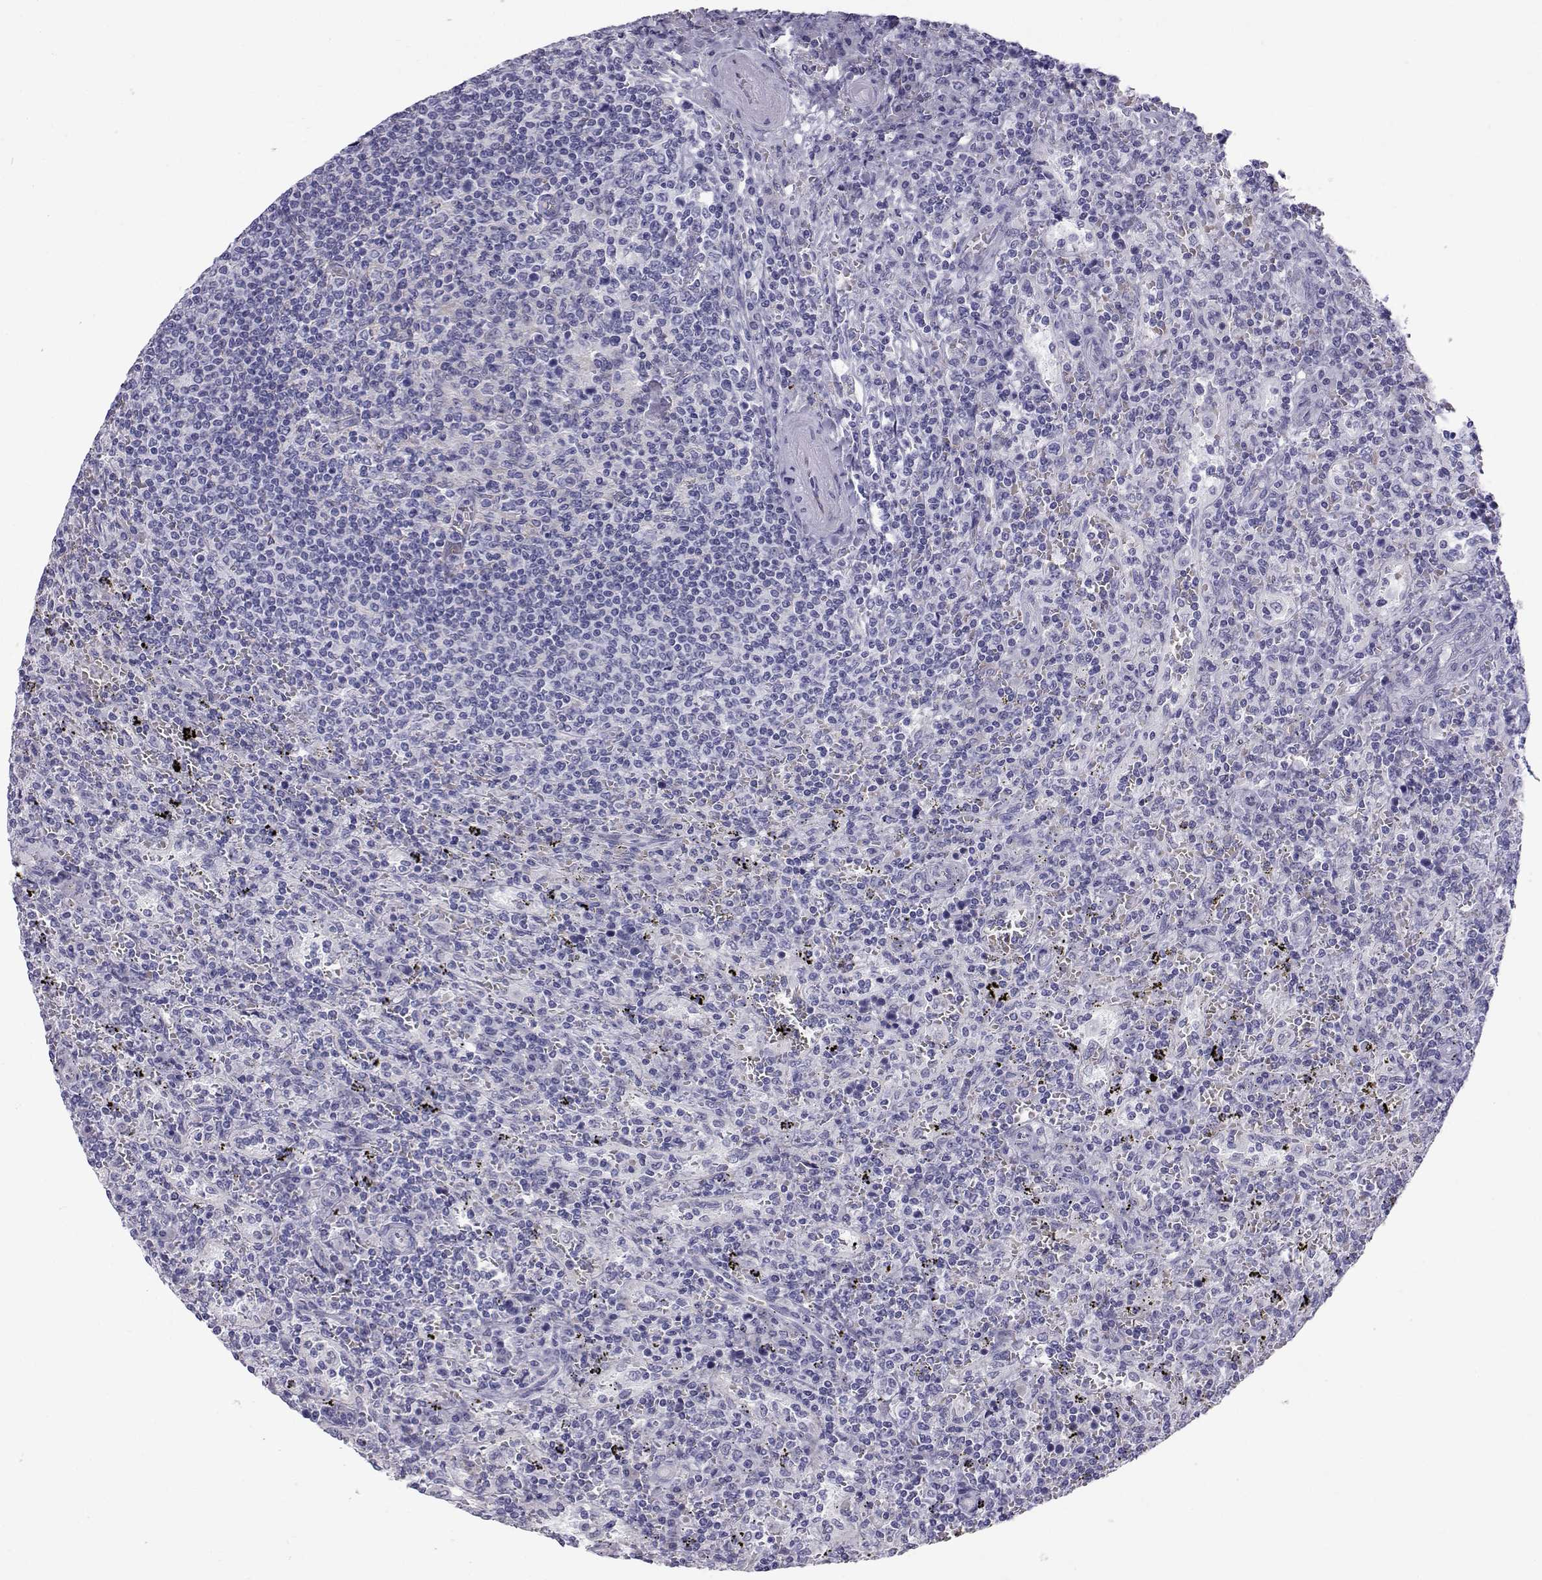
{"staining": {"intensity": "negative", "quantity": "none", "location": "none"}, "tissue": "lymphoma", "cell_type": "Tumor cells", "image_type": "cancer", "snomed": [{"axis": "morphology", "description": "Malignant lymphoma, non-Hodgkin's type, Low grade"}, {"axis": "topography", "description": "Spleen"}], "caption": "Immunohistochemistry photomicrograph of malignant lymphoma, non-Hodgkin's type (low-grade) stained for a protein (brown), which displays no staining in tumor cells. (DAB (3,3'-diaminobenzidine) immunohistochemistry (IHC) with hematoxylin counter stain).", "gene": "RNASE12", "patient": {"sex": "male", "age": 62}}